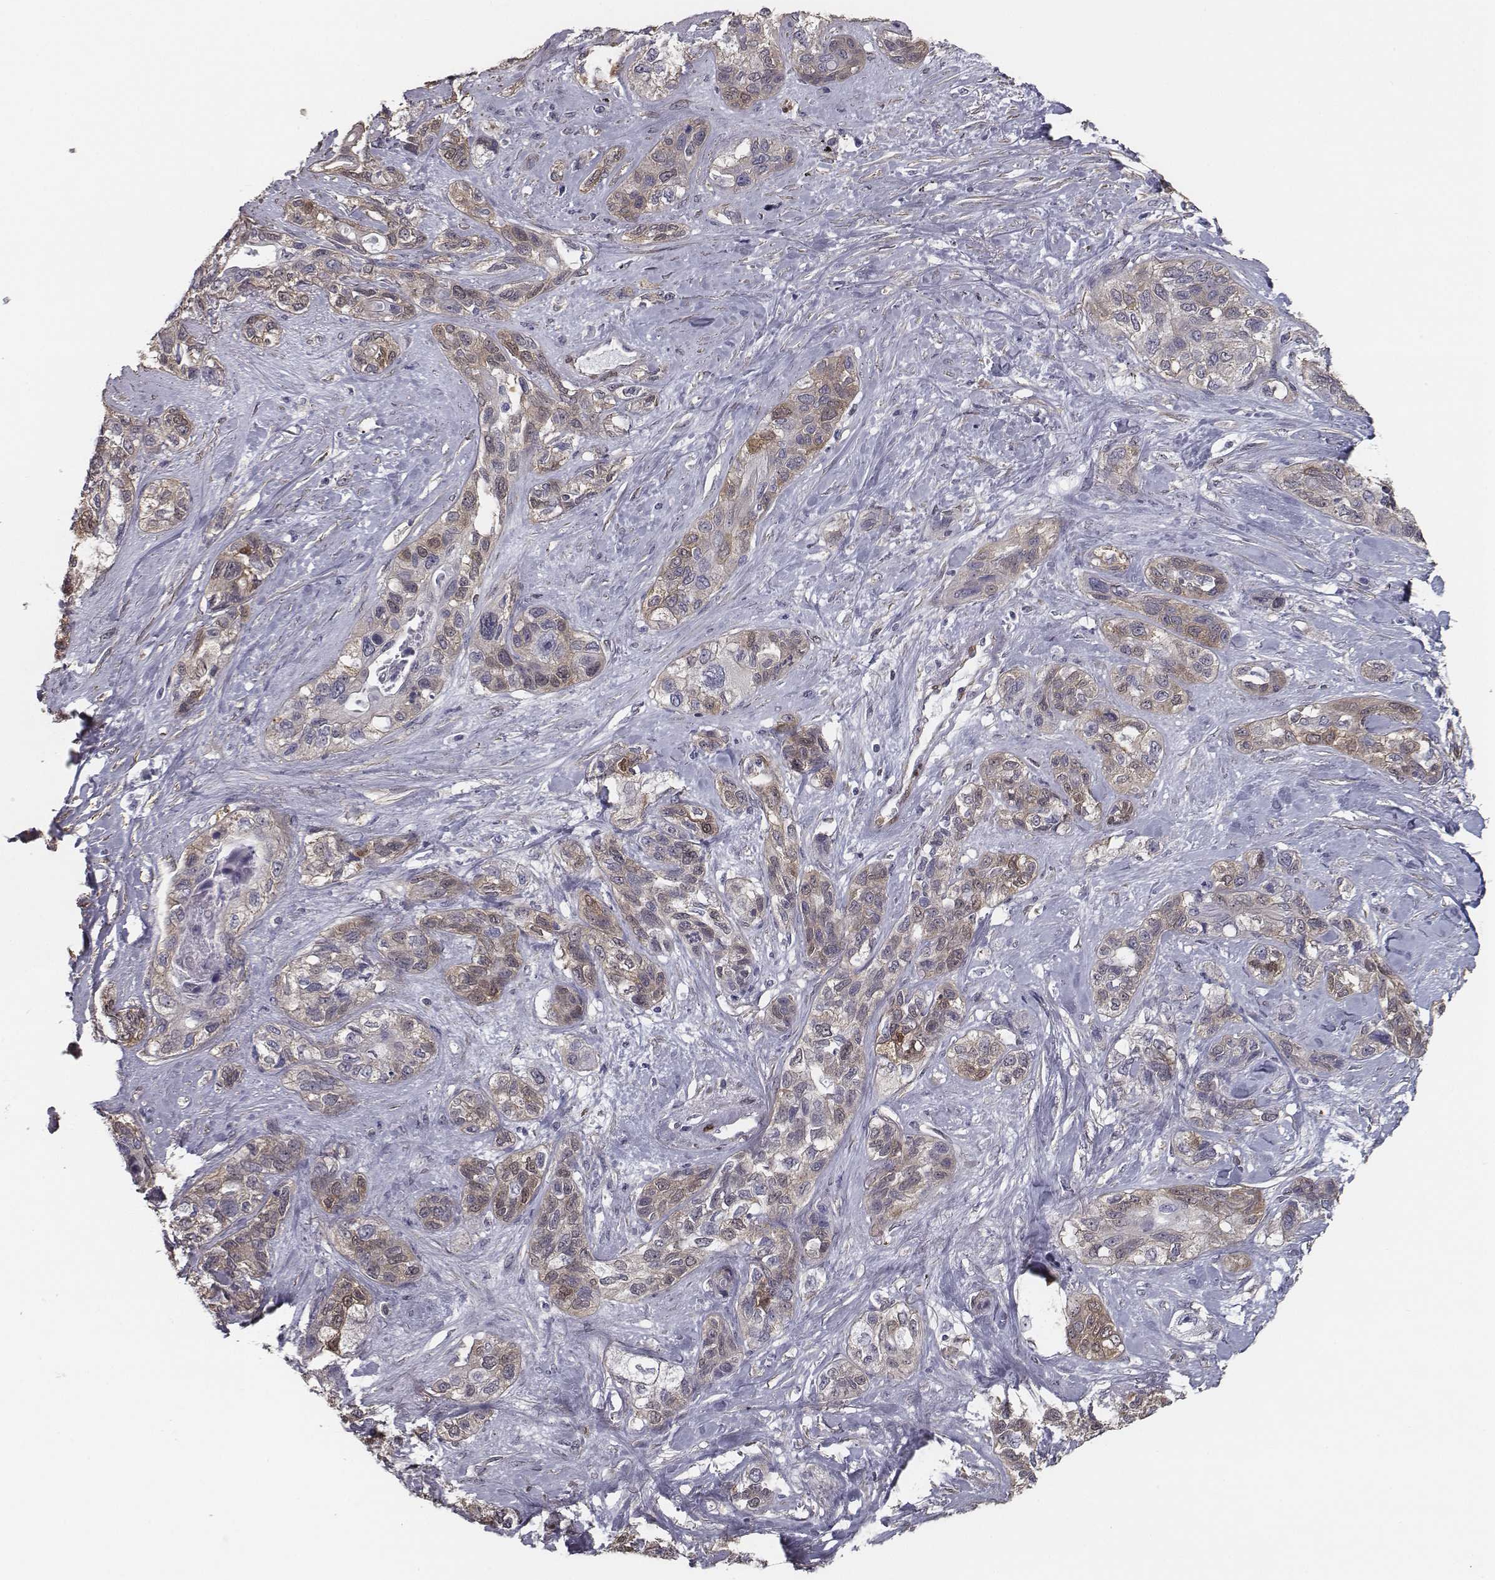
{"staining": {"intensity": "weak", "quantity": ">75%", "location": "cytoplasmic/membranous"}, "tissue": "lung cancer", "cell_type": "Tumor cells", "image_type": "cancer", "snomed": [{"axis": "morphology", "description": "Squamous cell carcinoma, NOS"}, {"axis": "topography", "description": "Lung"}], "caption": "IHC (DAB (3,3'-diaminobenzidine)) staining of human squamous cell carcinoma (lung) shows weak cytoplasmic/membranous protein expression in approximately >75% of tumor cells. (IHC, brightfield microscopy, high magnification).", "gene": "ISYNA1", "patient": {"sex": "female", "age": 70}}